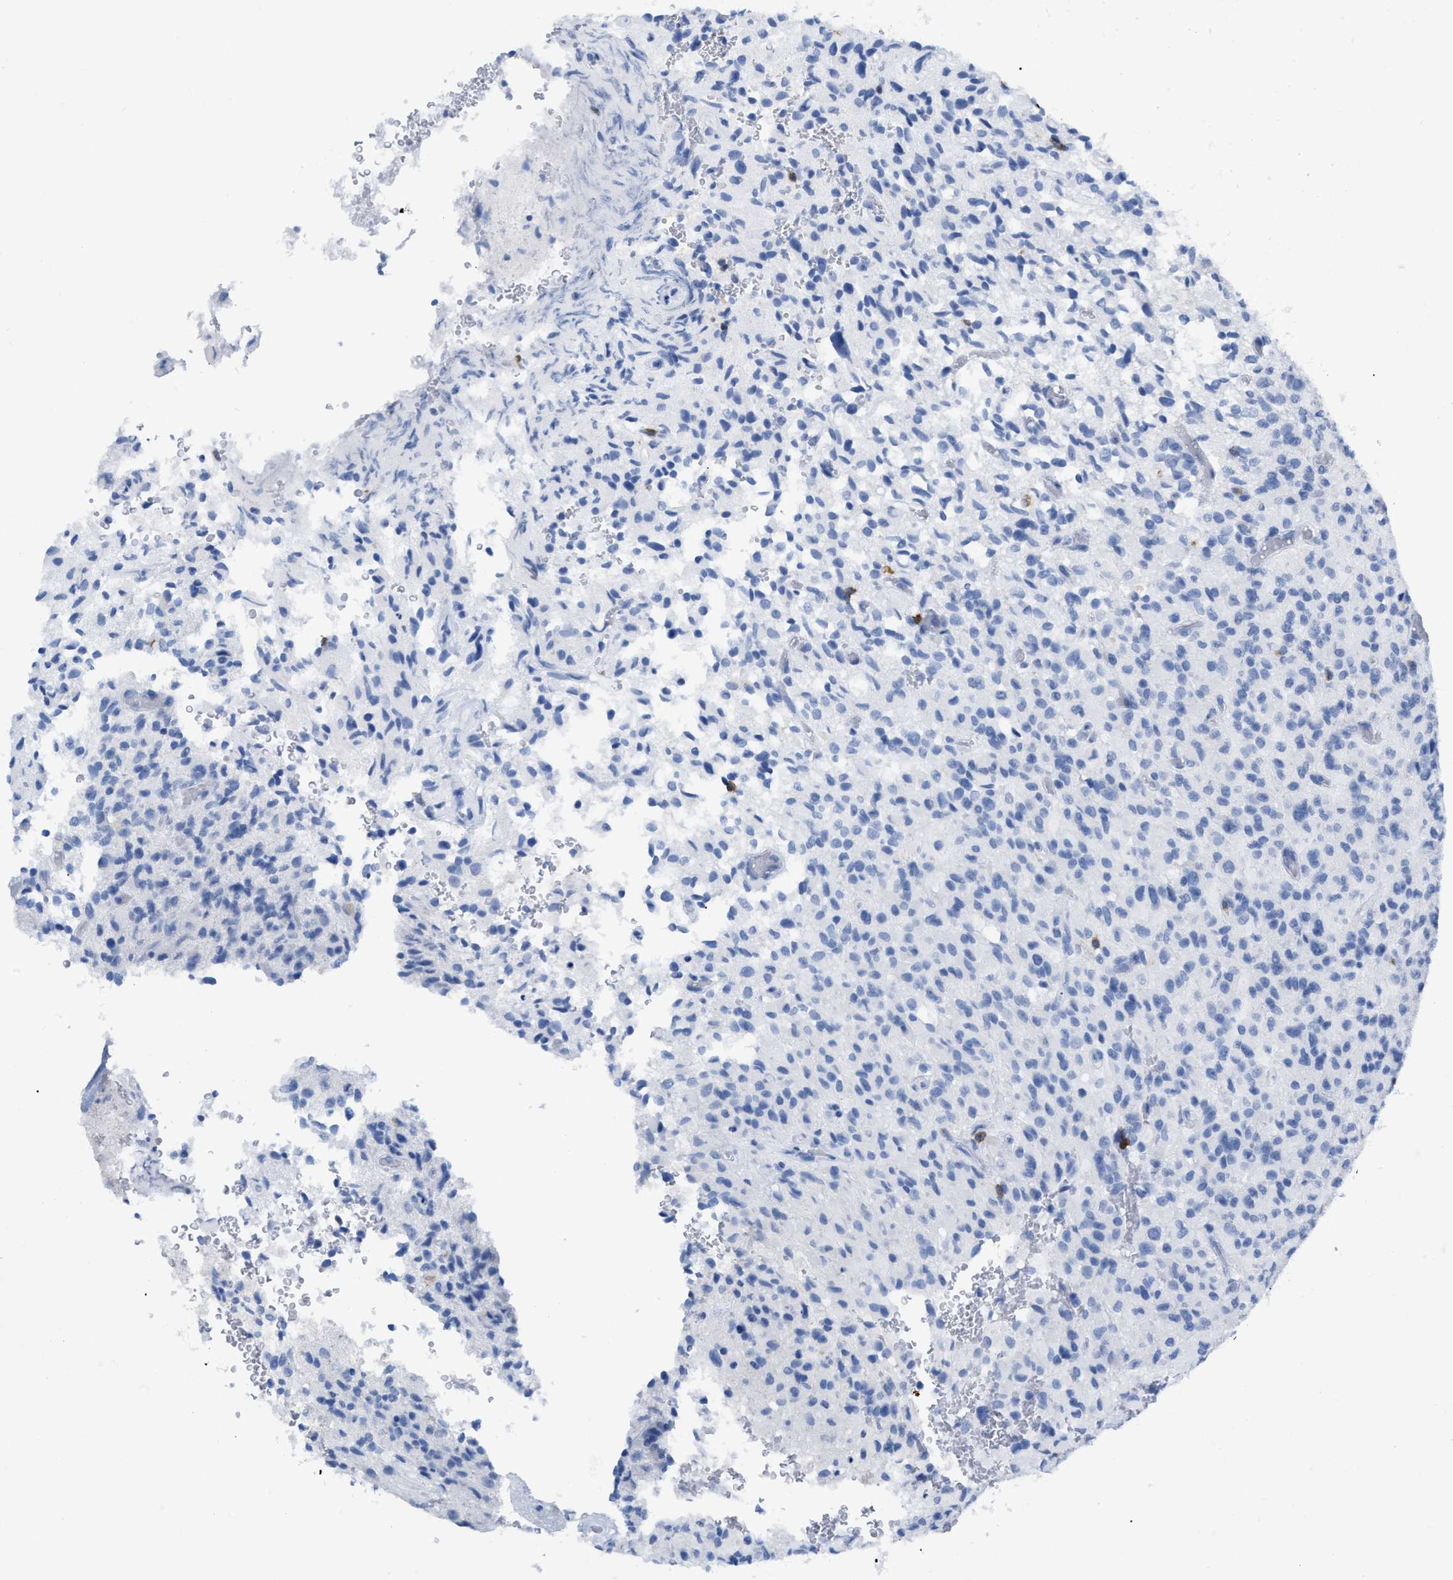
{"staining": {"intensity": "negative", "quantity": "none", "location": "none"}, "tissue": "glioma", "cell_type": "Tumor cells", "image_type": "cancer", "snomed": [{"axis": "morphology", "description": "Glioma, malignant, High grade"}, {"axis": "topography", "description": "Brain"}], "caption": "Tumor cells show no significant staining in malignant glioma (high-grade).", "gene": "CD5", "patient": {"sex": "male", "age": 71}}